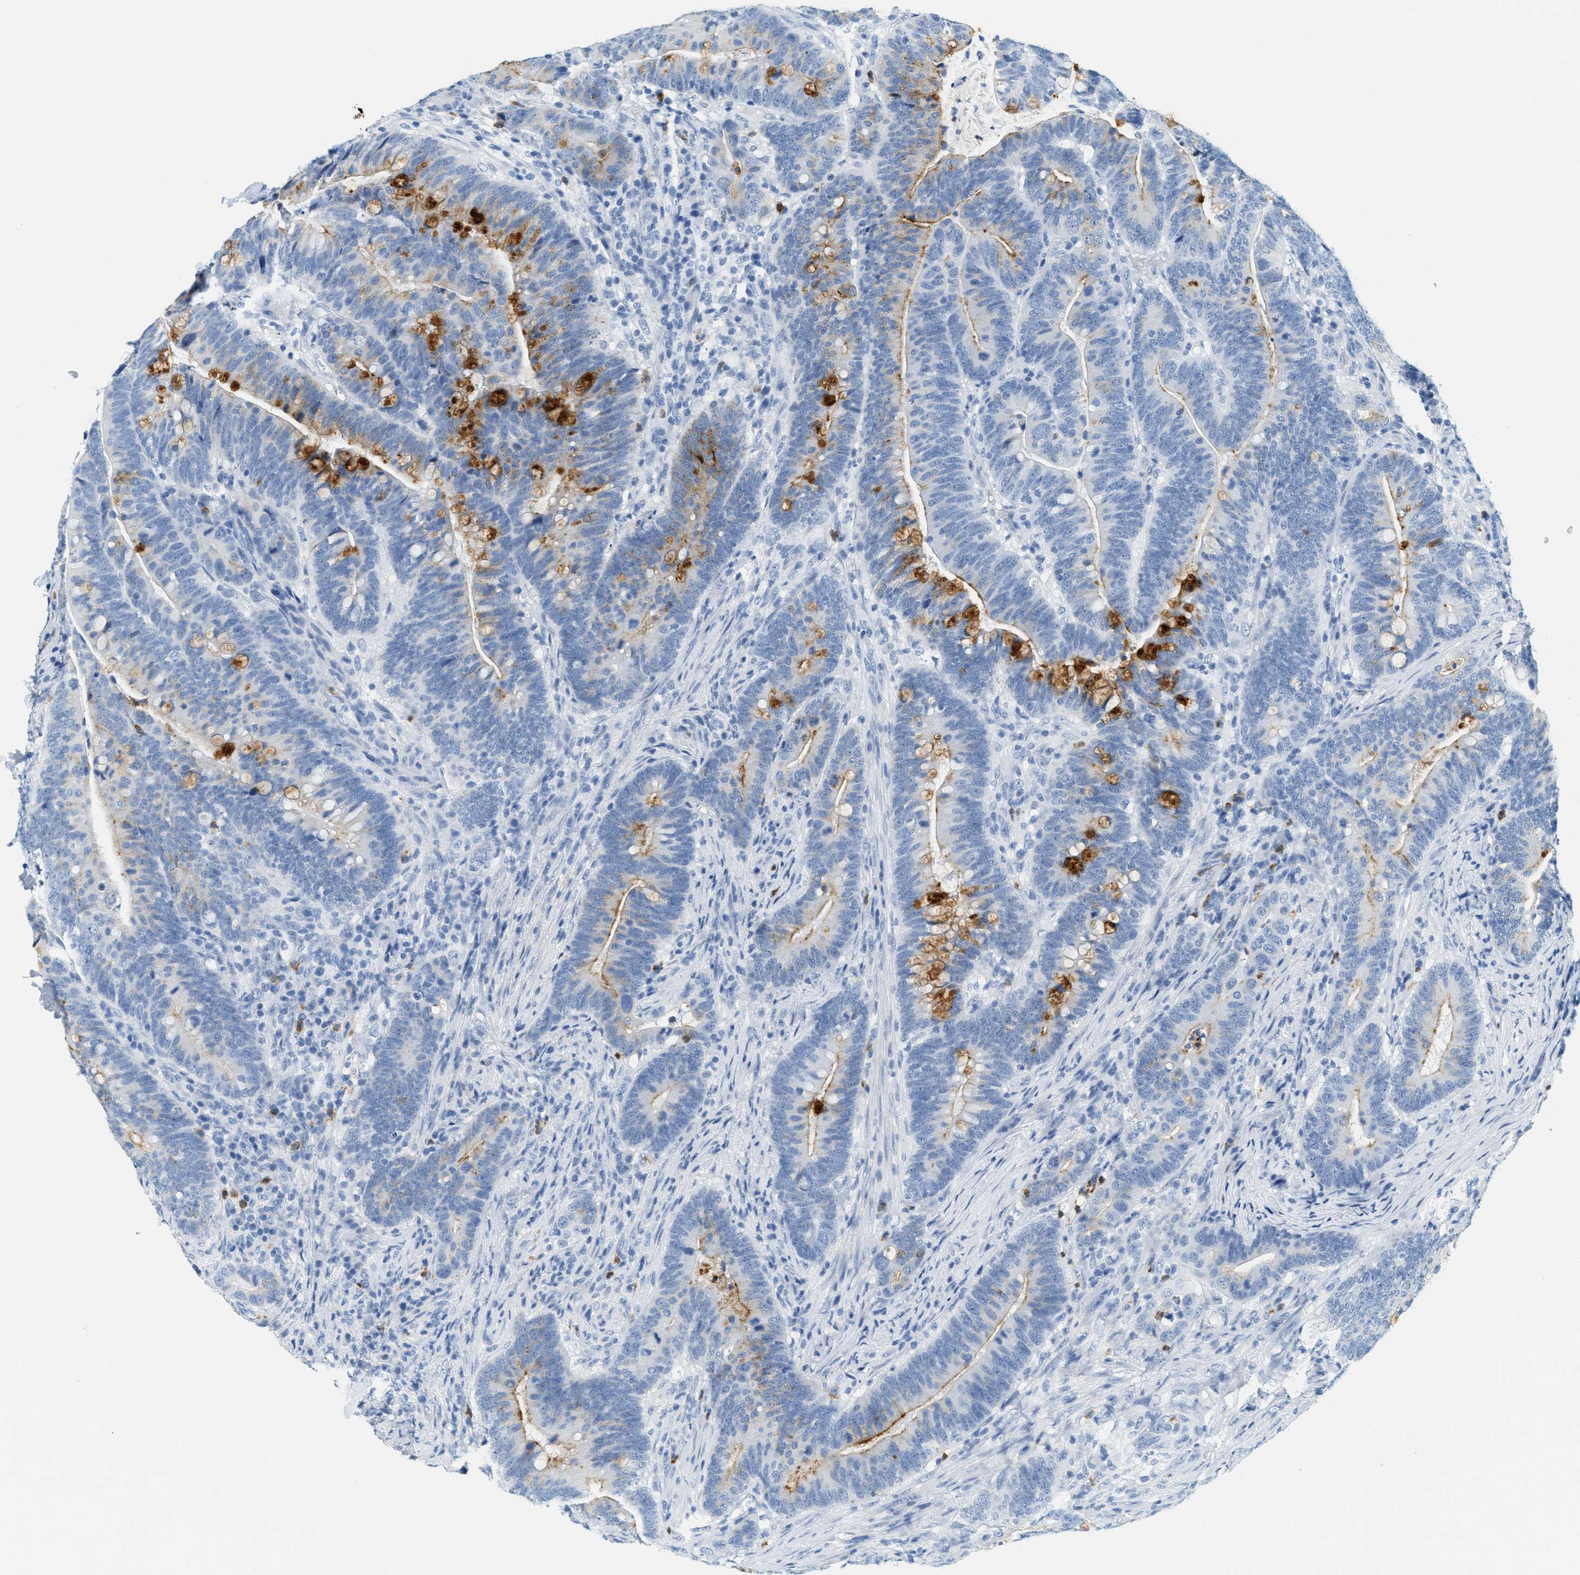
{"staining": {"intensity": "moderate", "quantity": "<25%", "location": "cytoplasmic/membranous"}, "tissue": "colorectal cancer", "cell_type": "Tumor cells", "image_type": "cancer", "snomed": [{"axis": "morphology", "description": "Normal tissue, NOS"}, {"axis": "morphology", "description": "Adenocarcinoma, NOS"}, {"axis": "topography", "description": "Colon"}], "caption": "Protein analysis of adenocarcinoma (colorectal) tissue demonstrates moderate cytoplasmic/membranous expression in approximately <25% of tumor cells.", "gene": "LCN2", "patient": {"sex": "female", "age": 66}}